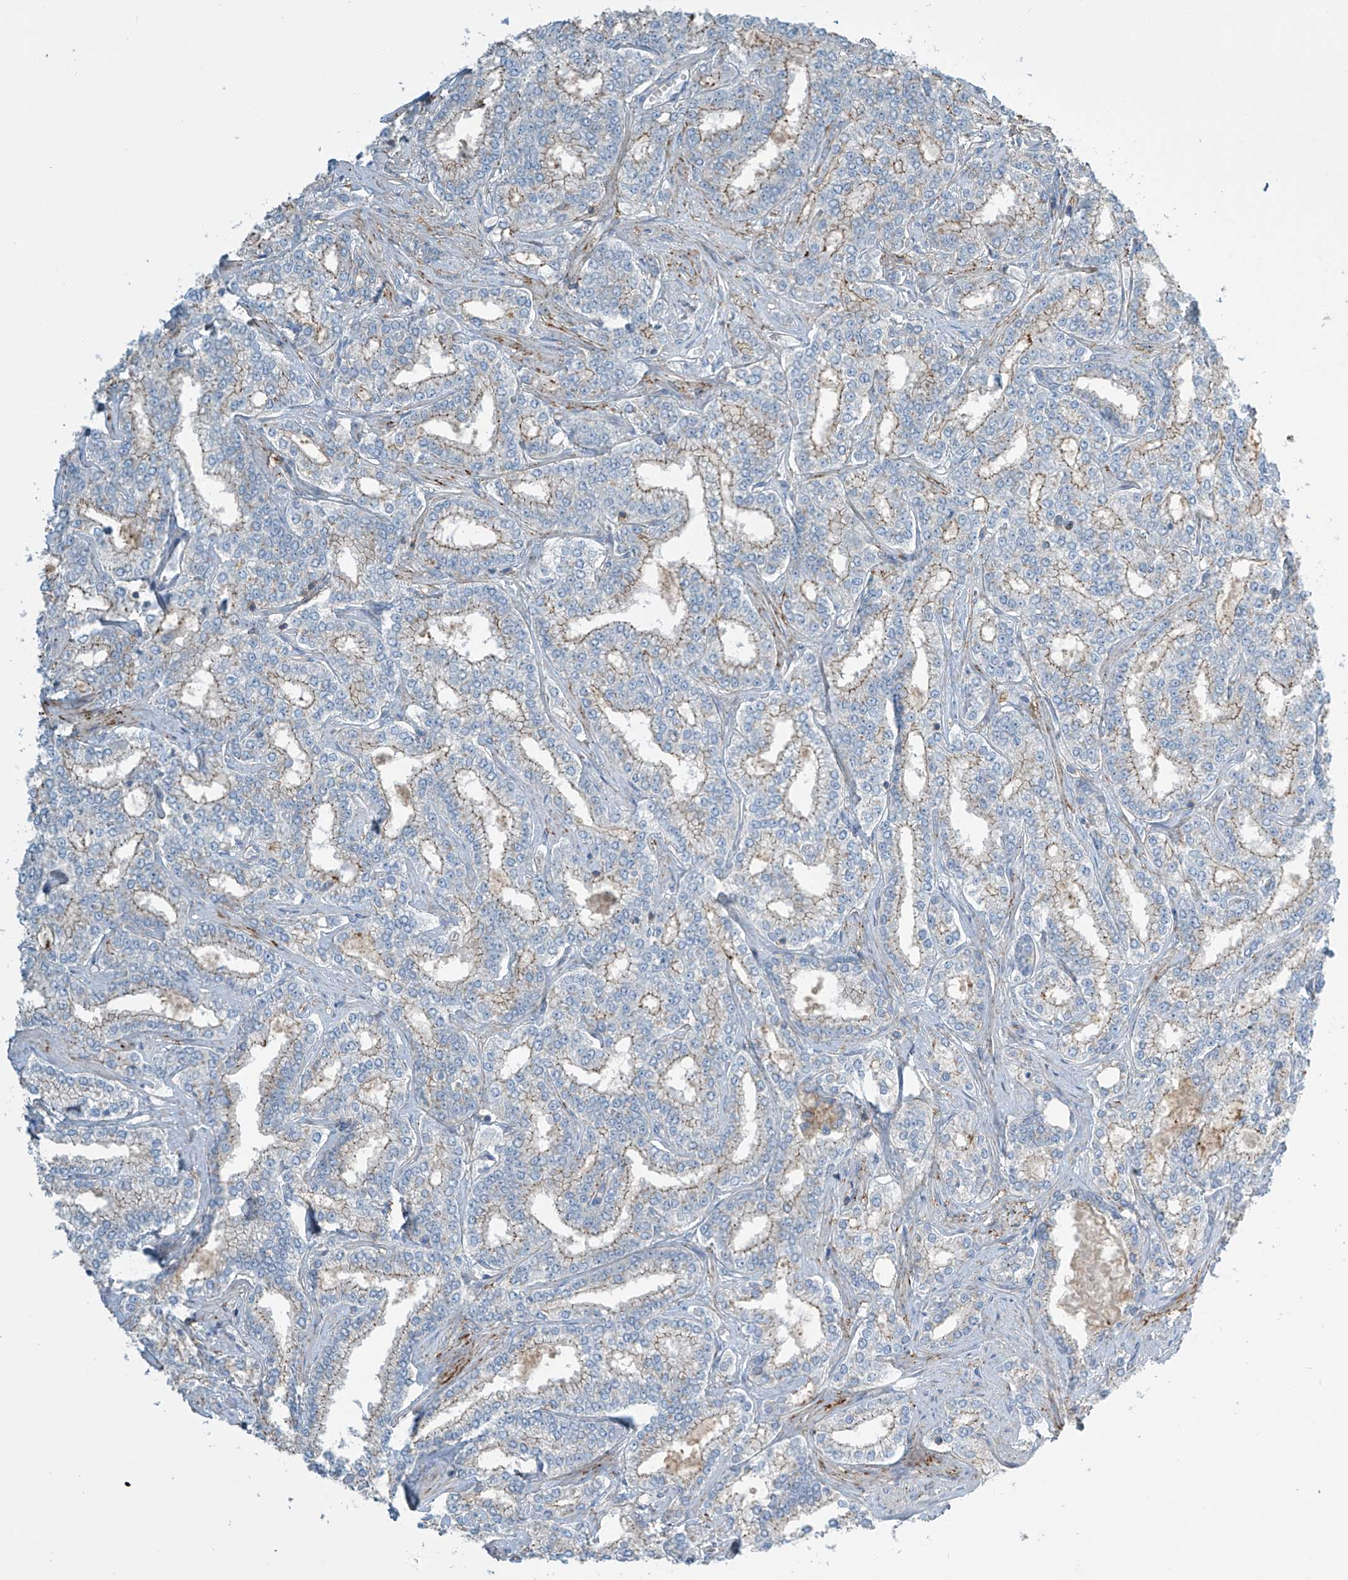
{"staining": {"intensity": "weak", "quantity": ">75%", "location": "cytoplasmic/membranous"}, "tissue": "prostate cancer", "cell_type": "Tumor cells", "image_type": "cancer", "snomed": [{"axis": "morphology", "description": "Normal tissue, NOS"}, {"axis": "morphology", "description": "Adenocarcinoma, High grade"}, {"axis": "topography", "description": "Prostate"}], "caption": "Immunohistochemistry (IHC) (DAB) staining of human prostate adenocarcinoma (high-grade) exhibits weak cytoplasmic/membranous protein expression in about >75% of tumor cells. (IHC, brightfield microscopy, high magnification).", "gene": "SLC9A2", "patient": {"sex": "male", "age": 83}}